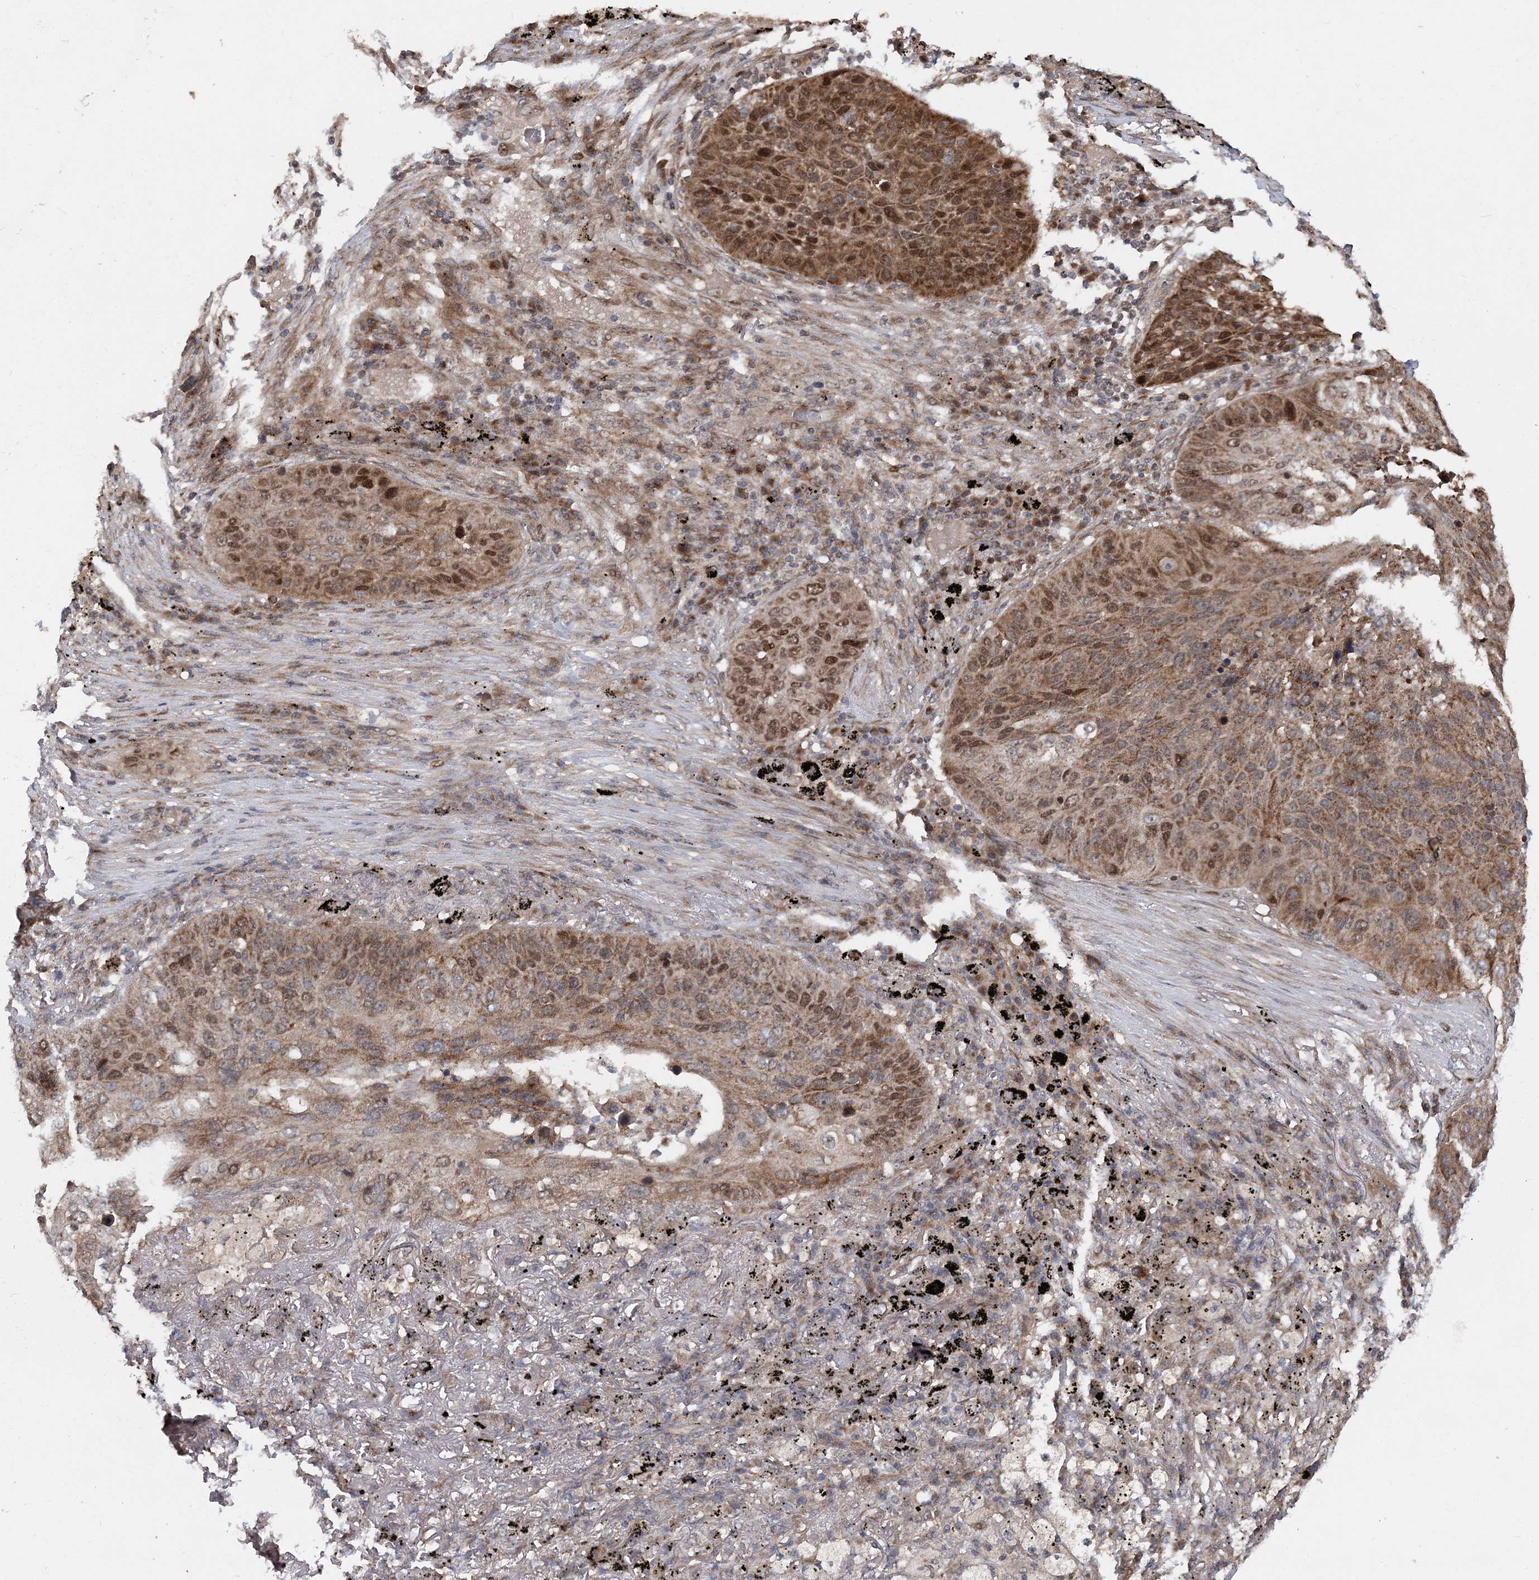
{"staining": {"intensity": "moderate", "quantity": ">75%", "location": "cytoplasmic/membranous,nuclear"}, "tissue": "lung cancer", "cell_type": "Tumor cells", "image_type": "cancer", "snomed": [{"axis": "morphology", "description": "Squamous cell carcinoma, NOS"}, {"axis": "topography", "description": "Lung"}], "caption": "High-power microscopy captured an IHC micrograph of squamous cell carcinoma (lung), revealing moderate cytoplasmic/membranous and nuclear expression in about >75% of tumor cells.", "gene": "KIF4A", "patient": {"sex": "female", "age": 63}}